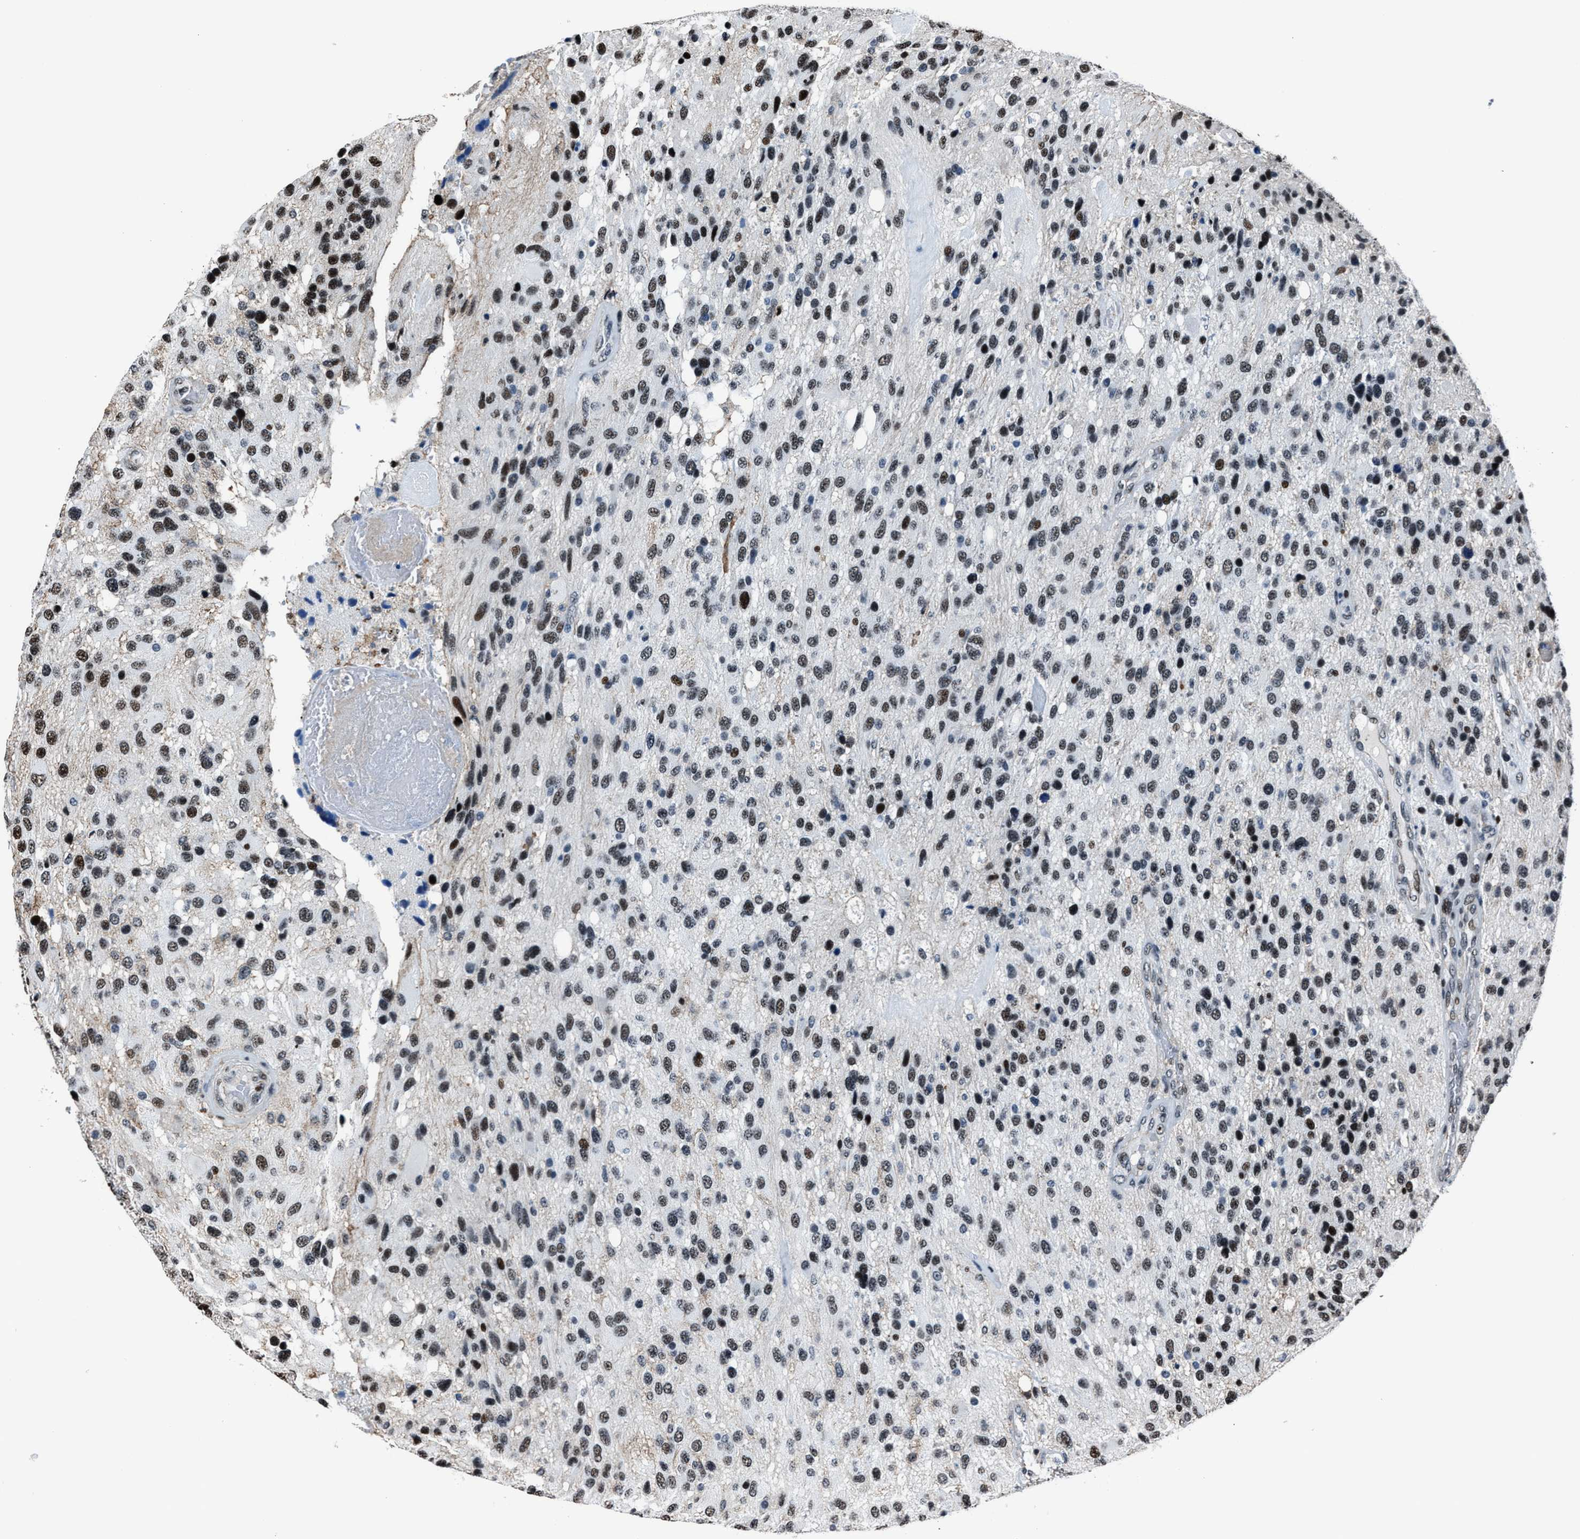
{"staining": {"intensity": "moderate", "quantity": ">75%", "location": "nuclear"}, "tissue": "glioma", "cell_type": "Tumor cells", "image_type": "cancer", "snomed": [{"axis": "morphology", "description": "Glioma, malignant, High grade"}, {"axis": "topography", "description": "Brain"}], "caption": "Tumor cells demonstrate medium levels of moderate nuclear positivity in approximately >75% of cells in human glioma. The staining was performed using DAB, with brown indicating positive protein expression. Nuclei are stained blue with hematoxylin.", "gene": "PPIE", "patient": {"sex": "female", "age": 58}}